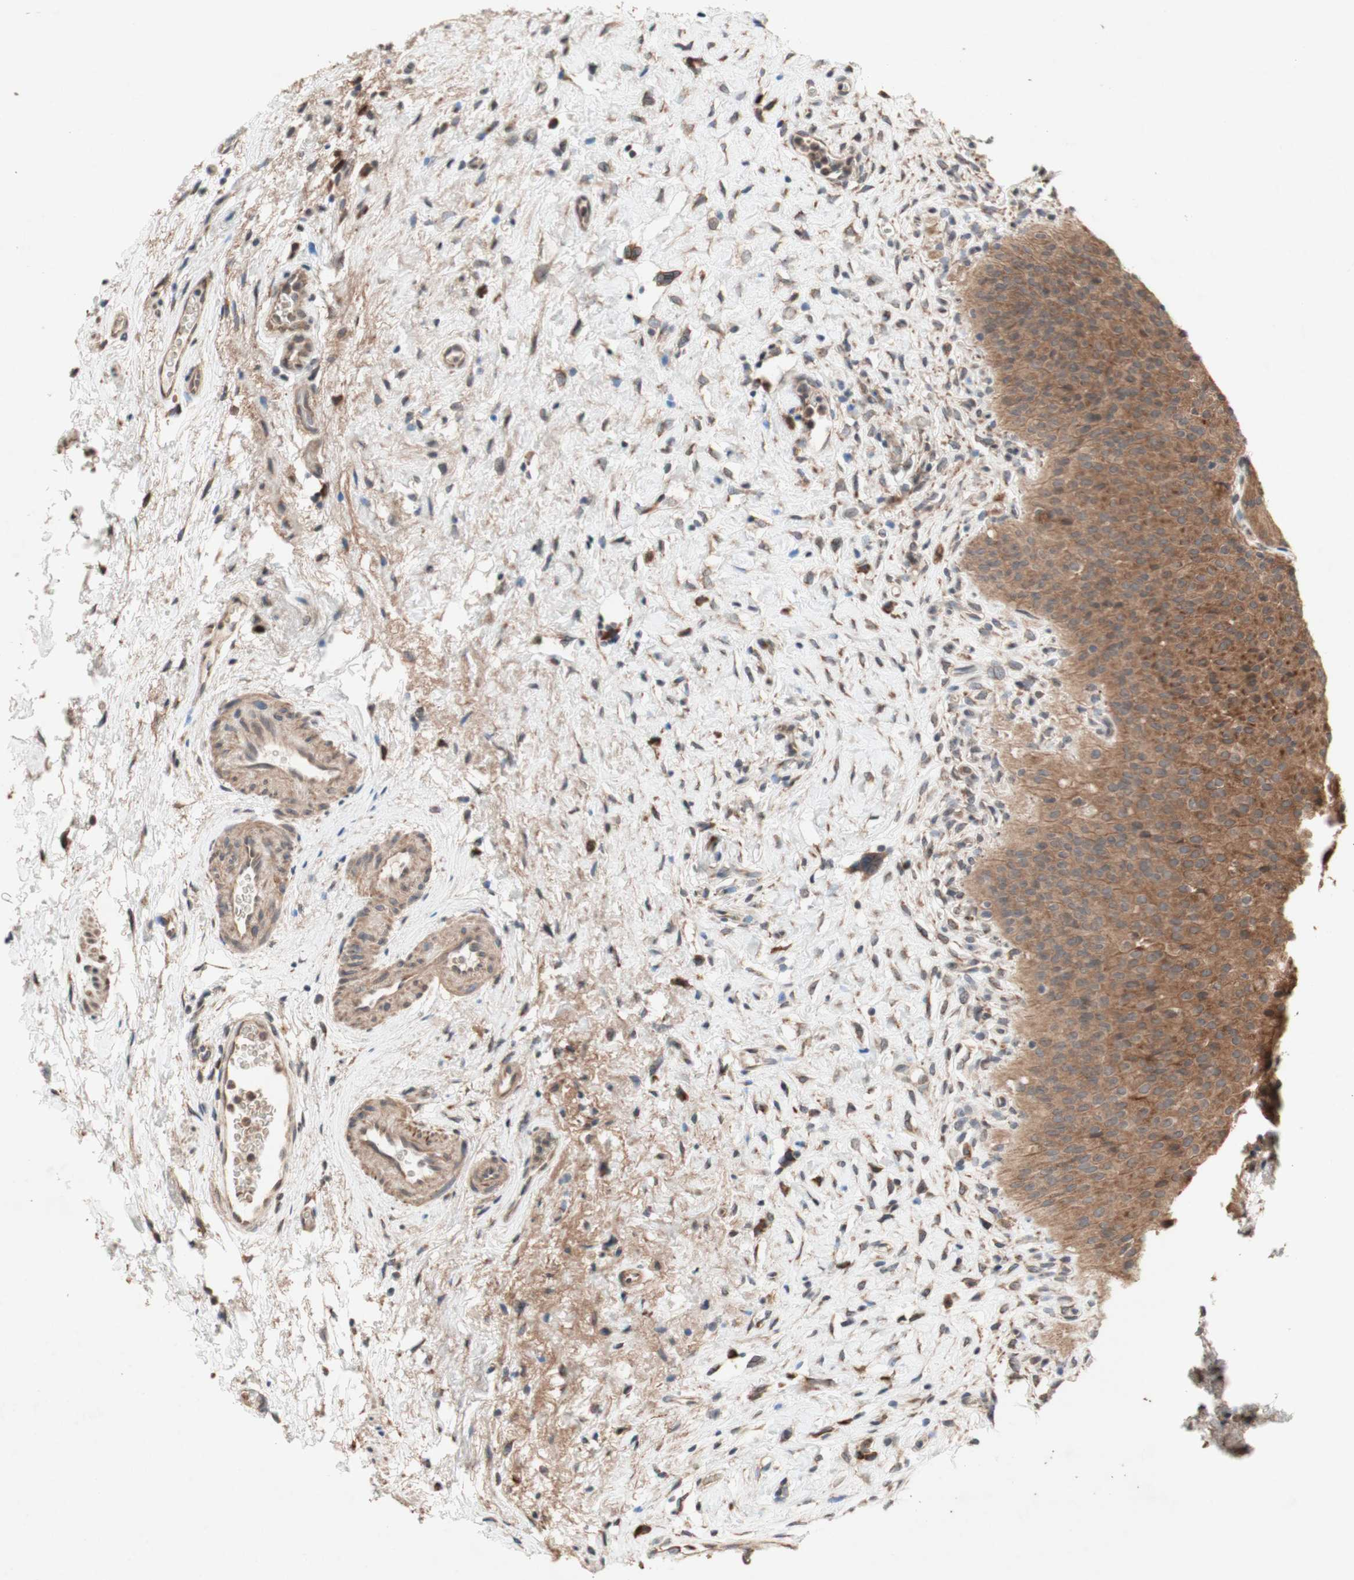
{"staining": {"intensity": "strong", "quantity": ">75%", "location": "cytoplasmic/membranous"}, "tissue": "urinary bladder", "cell_type": "Urothelial cells", "image_type": "normal", "snomed": [{"axis": "morphology", "description": "Normal tissue, NOS"}, {"axis": "morphology", "description": "Urothelial carcinoma, High grade"}, {"axis": "topography", "description": "Urinary bladder"}], "caption": "The micrograph displays staining of unremarkable urinary bladder, revealing strong cytoplasmic/membranous protein expression (brown color) within urothelial cells.", "gene": "DDOST", "patient": {"sex": "male", "age": 46}}